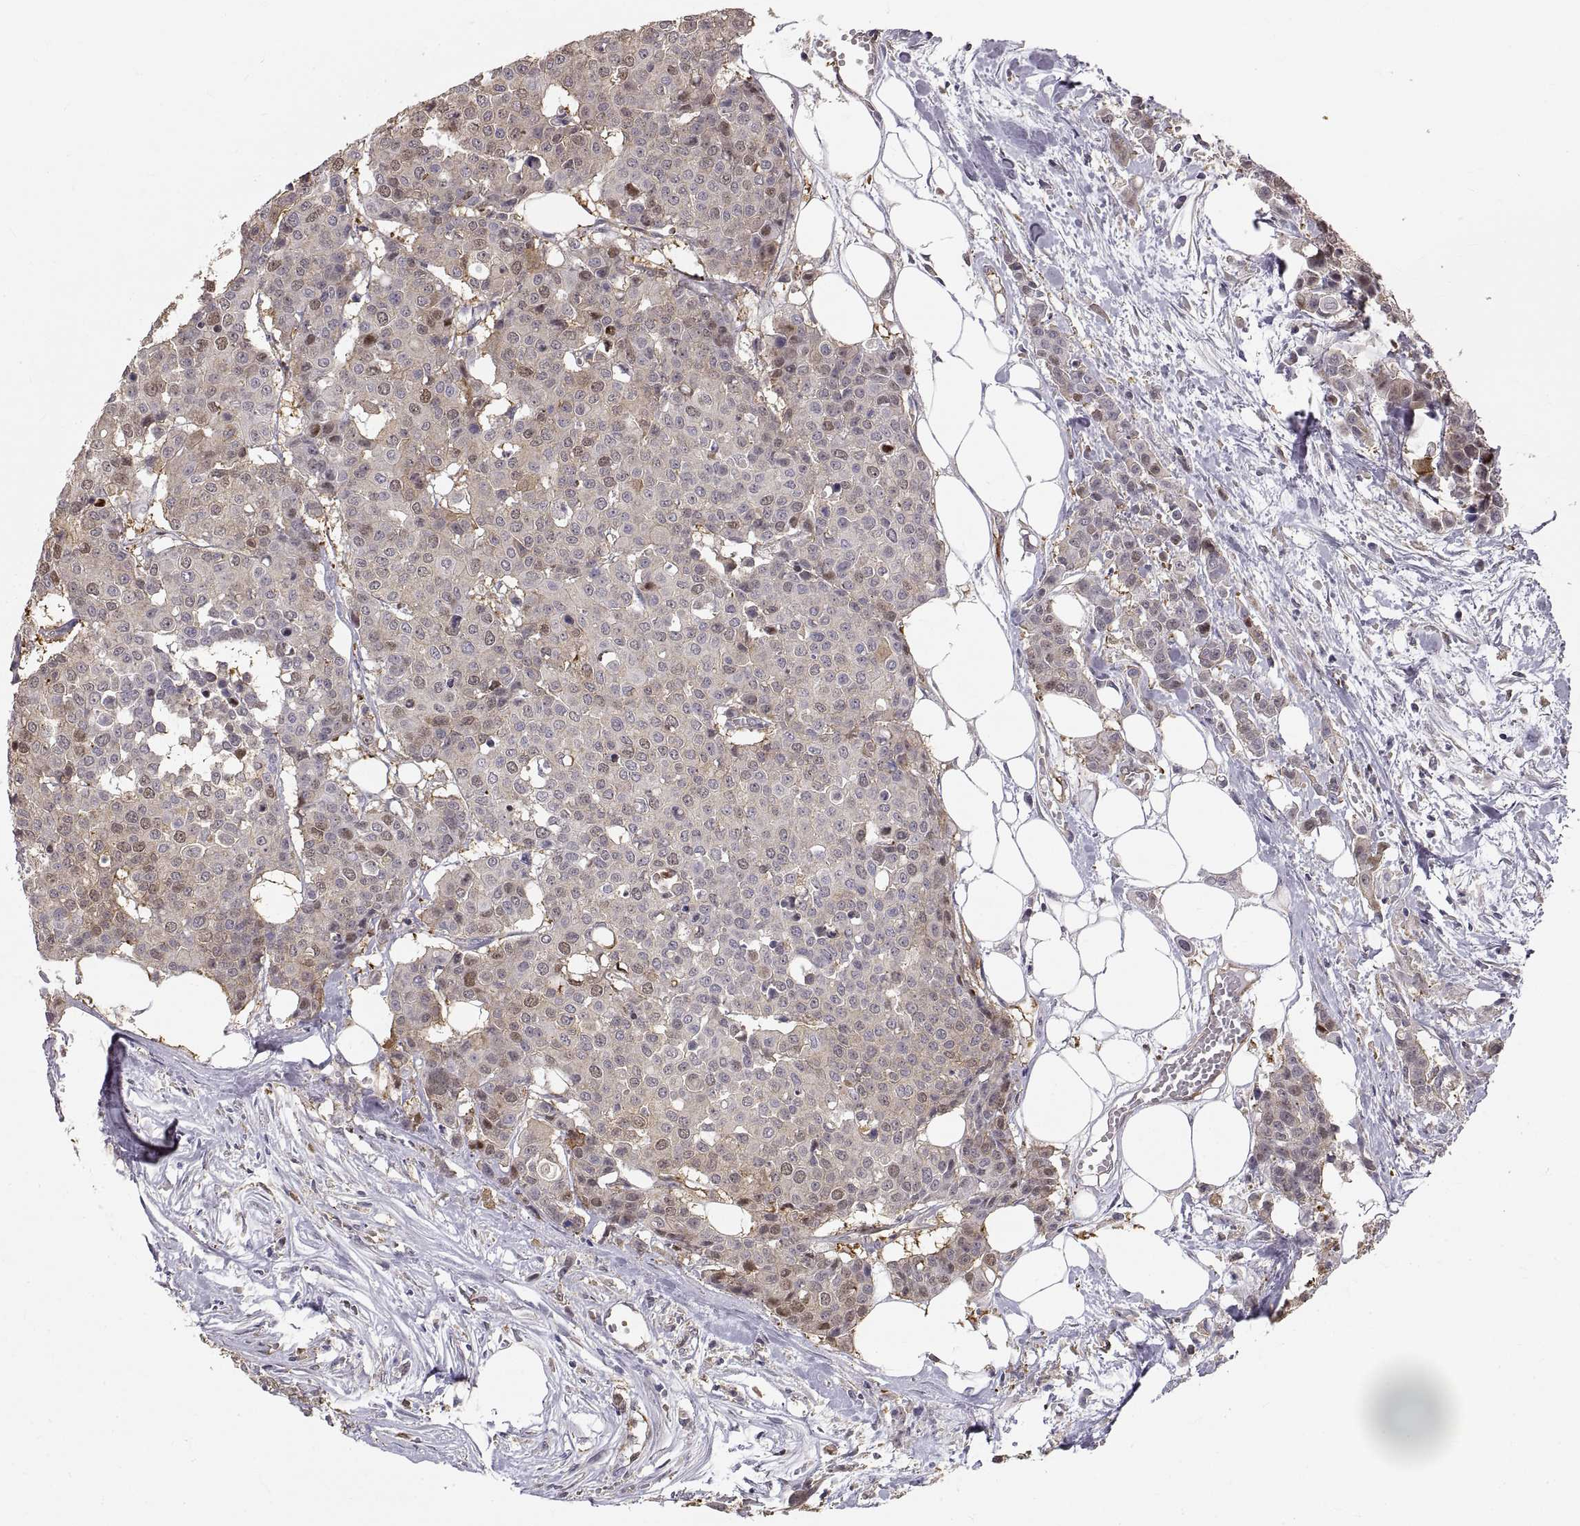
{"staining": {"intensity": "weak", "quantity": "25%-75%", "location": "cytoplasmic/membranous"}, "tissue": "carcinoid", "cell_type": "Tumor cells", "image_type": "cancer", "snomed": [{"axis": "morphology", "description": "Carcinoid, malignant, NOS"}, {"axis": "topography", "description": "Colon"}], "caption": "Human carcinoid stained with a protein marker displays weak staining in tumor cells.", "gene": "HSP90AB1", "patient": {"sex": "male", "age": 81}}